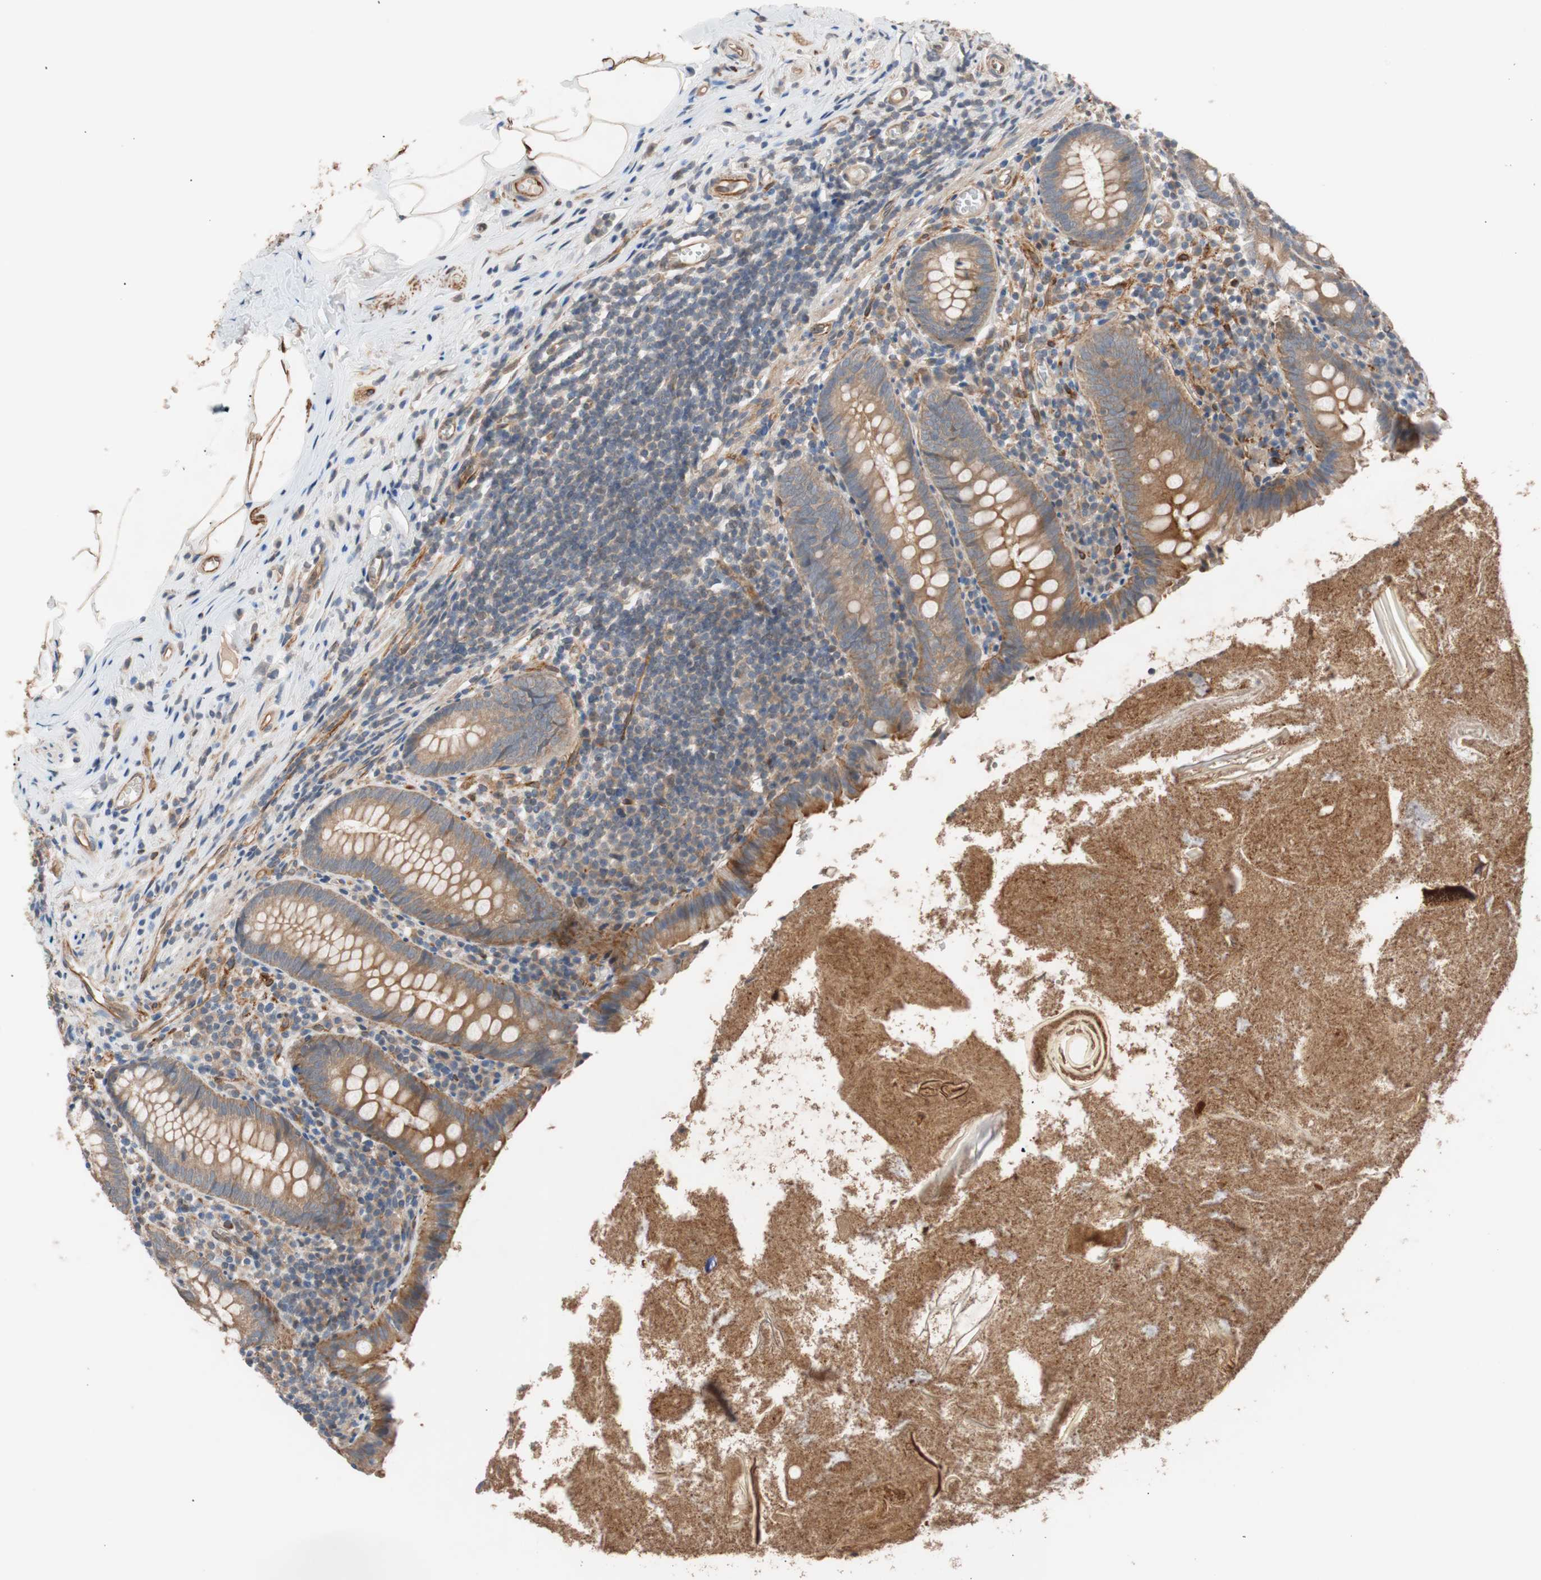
{"staining": {"intensity": "moderate", "quantity": ">75%", "location": "cytoplasmic/membranous"}, "tissue": "appendix", "cell_type": "Glandular cells", "image_type": "normal", "snomed": [{"axis": "morphology", "description": "Normal tissue, NOS"}, {"axis": "topography", "description": "Appendix"}], "caption": "High-power microscopy captured an immunohistochemistry (IHC) histopathology image of unremarkable appendix, revealing moderate cytoplasmic/membranous expression in about >75% of glandular cells. The staining was performed using DAB (3,3'-diaminobenzidine) to visualize the protein expression in brown, while the nuclei were stained in blue with hematoxylin (Magnification: 20x).", "gene": "SMG1", "patient": {"sex": "male", "age": 52}}